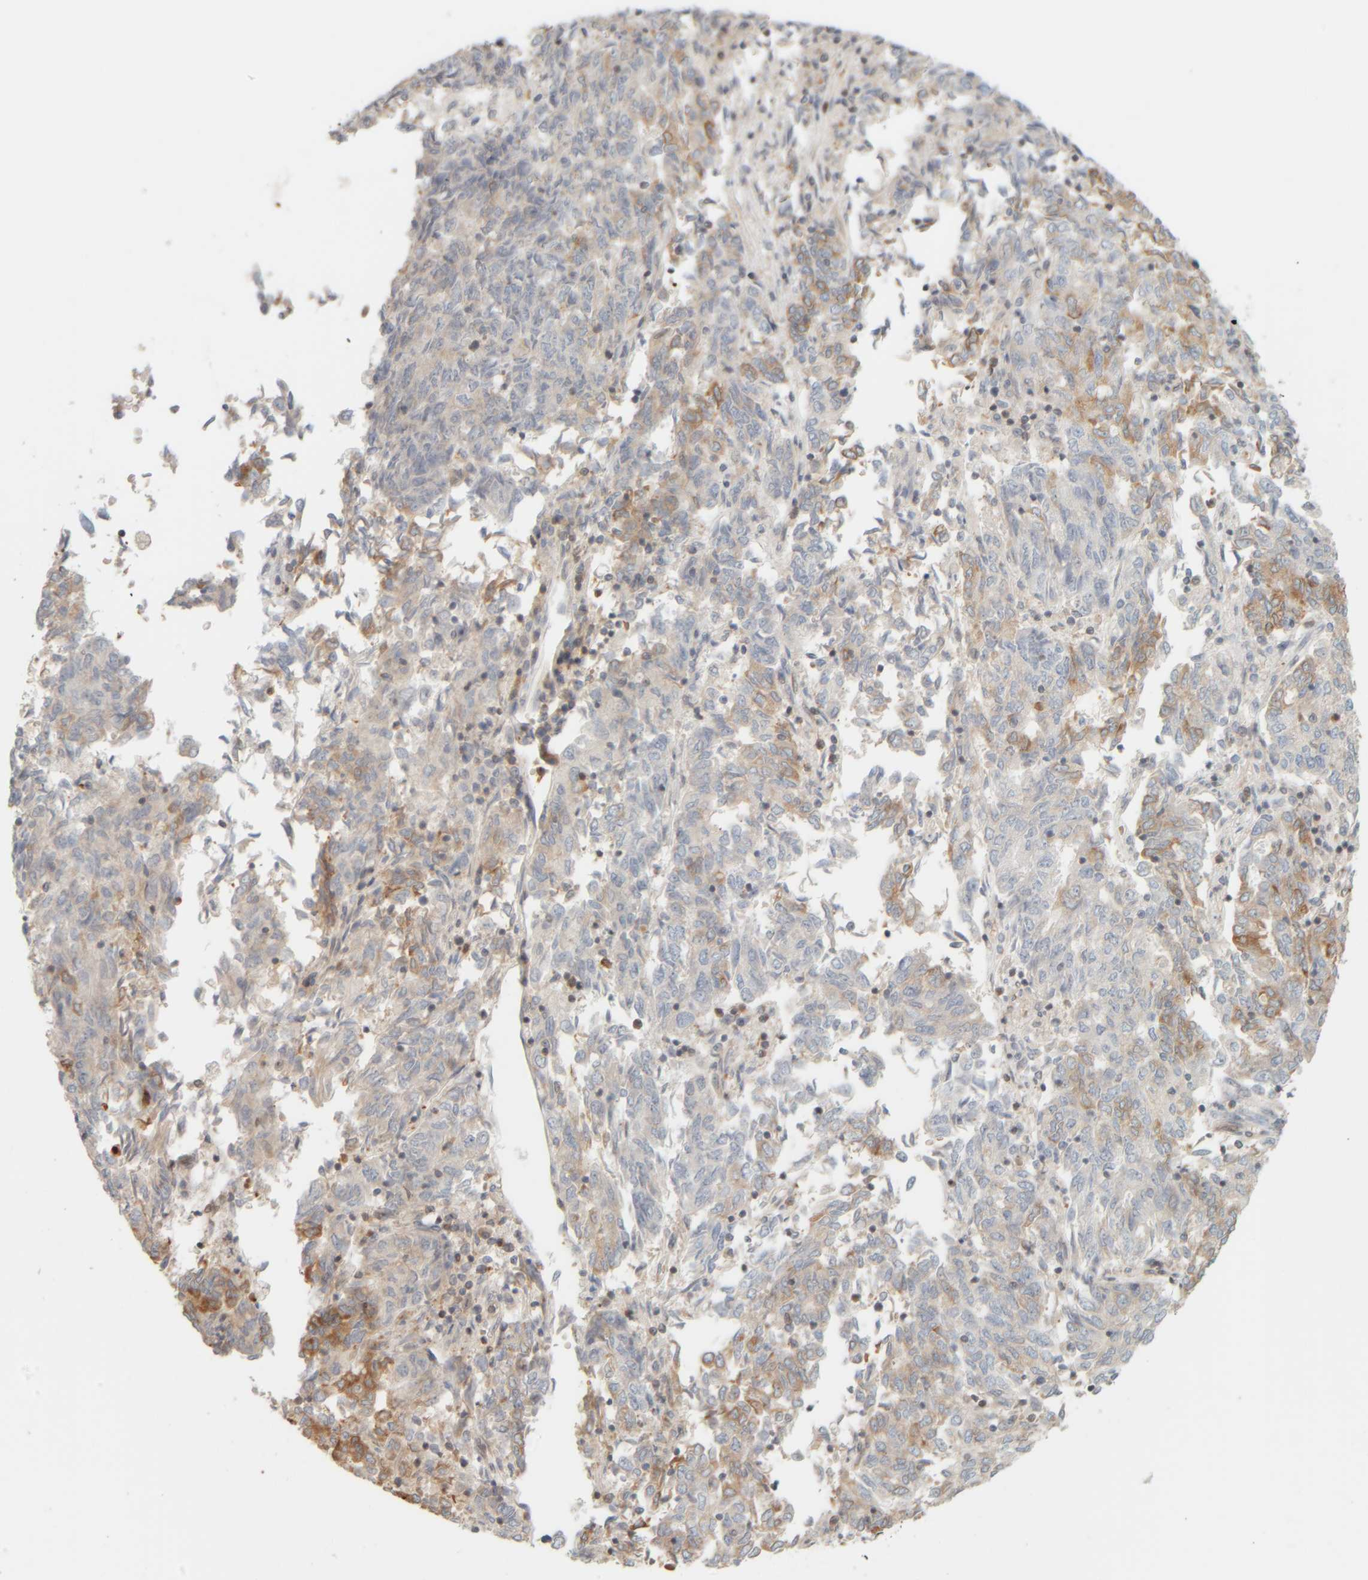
{"staining": {"intensity": "moderate", "quantity": "<25%", "location": "cytoplasmic/membranous"}, "tissue": "endometrial cancer", "cell_type": "Tumor cells", "image_type": "cancer", "snomed": [{"axis": "morphology", "description": "Adenocarcinoma, NOS"}, {"axis": "topography", "description": "Endometrium"}], "caption": "This is an image of immunohistochemistry (IHC) staining of endometrial cancer, which shows moderate positivity in the cytoplasmic/membranous of tumor cells.", "gene": "PTGES3L-AARSD1", "patient": {"sex": "female", "age": 80}}